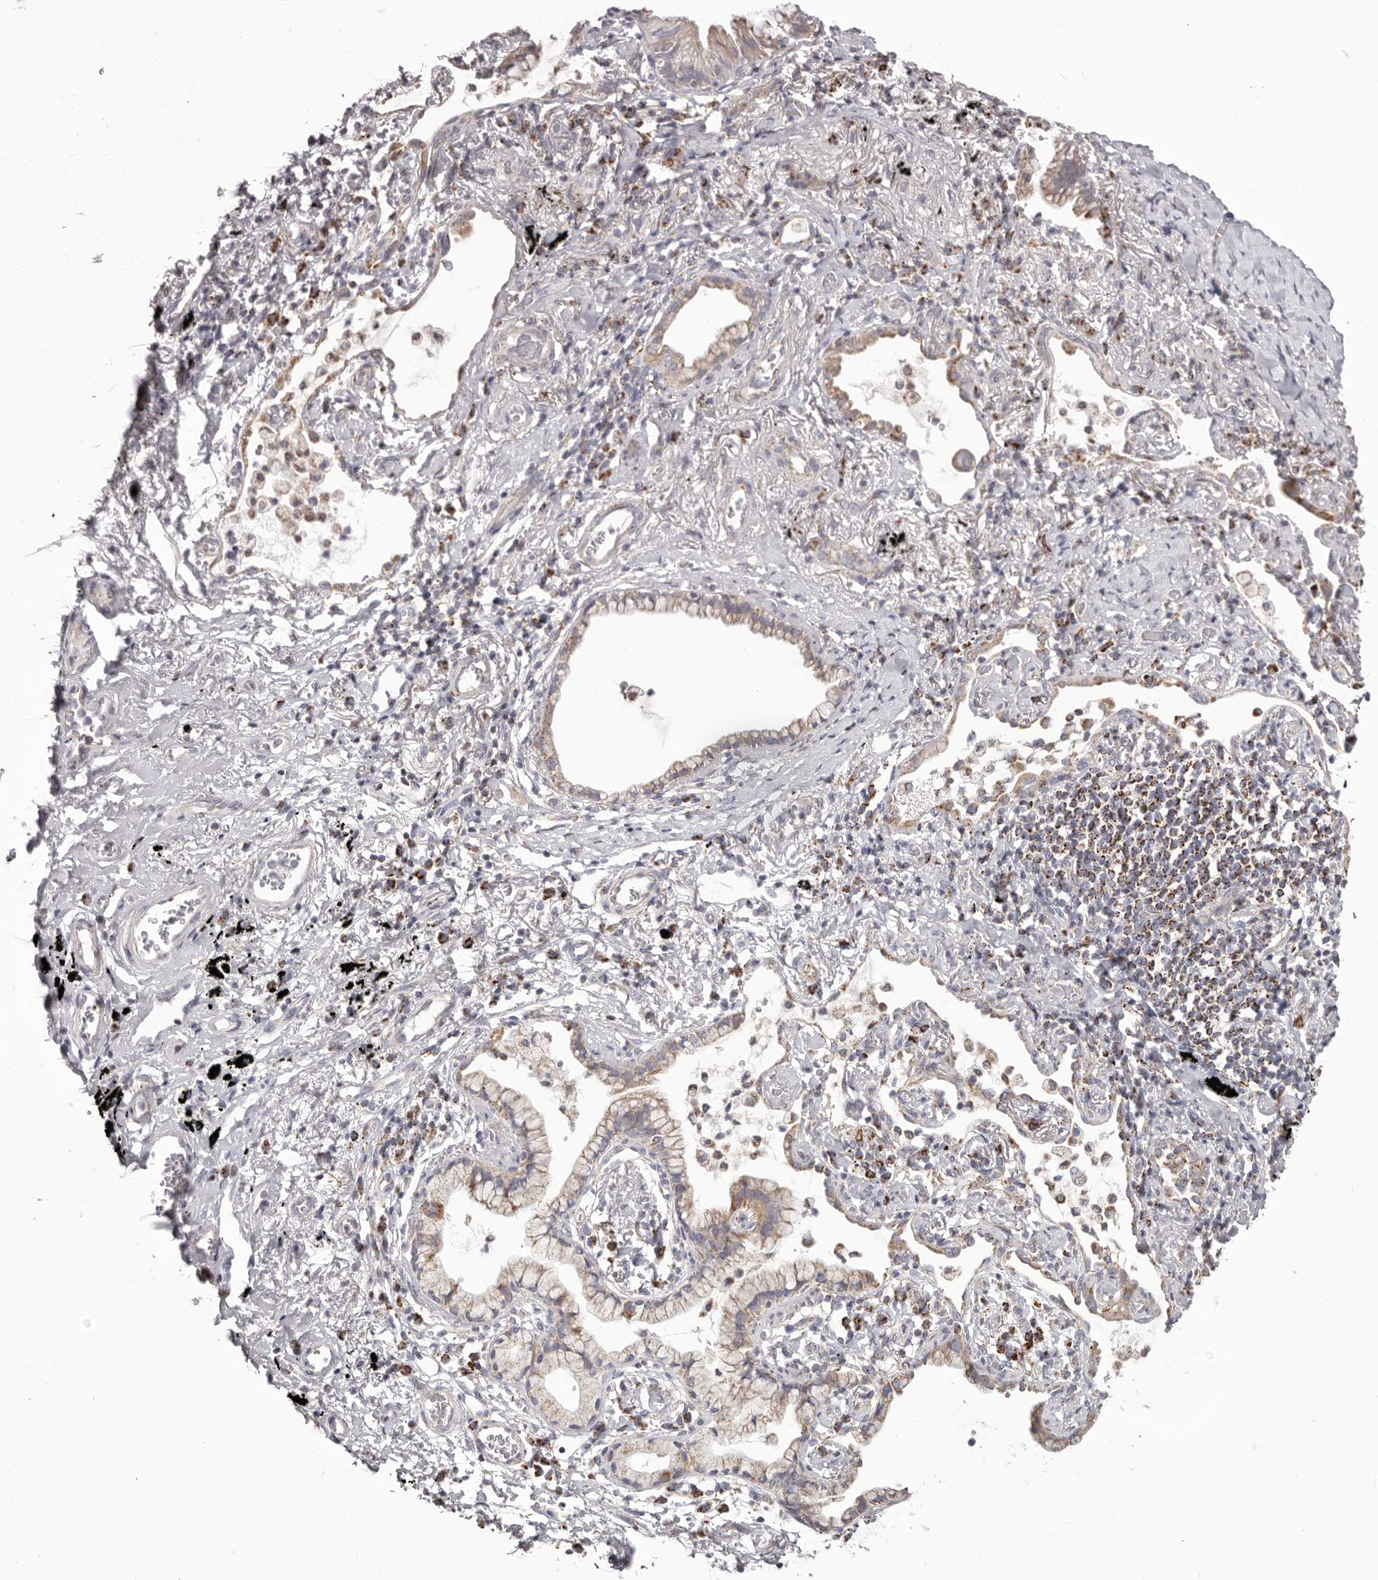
{"staining": {"intensity": "moderate", "quantity": "<25%", "location": "cytoplasmic/membranous"}, "tissue": "lung cancer", "cell_type": "Tumor cells", "image_type": "cancer", "snomed": [{"axis": "morphology", "description": "Adenocarcinoma, NOS"}, {"axis": "topography", "description": "Lung"}], "caption": "Brown immunohistochemical staining in lung cancer reveals moderate cytoplasmic/membranous expression in about <25% of tumor cells. Nuclei are stained in blue.", "gene": "PRMT2", "patient": {"sex": "female", "age": 70}}